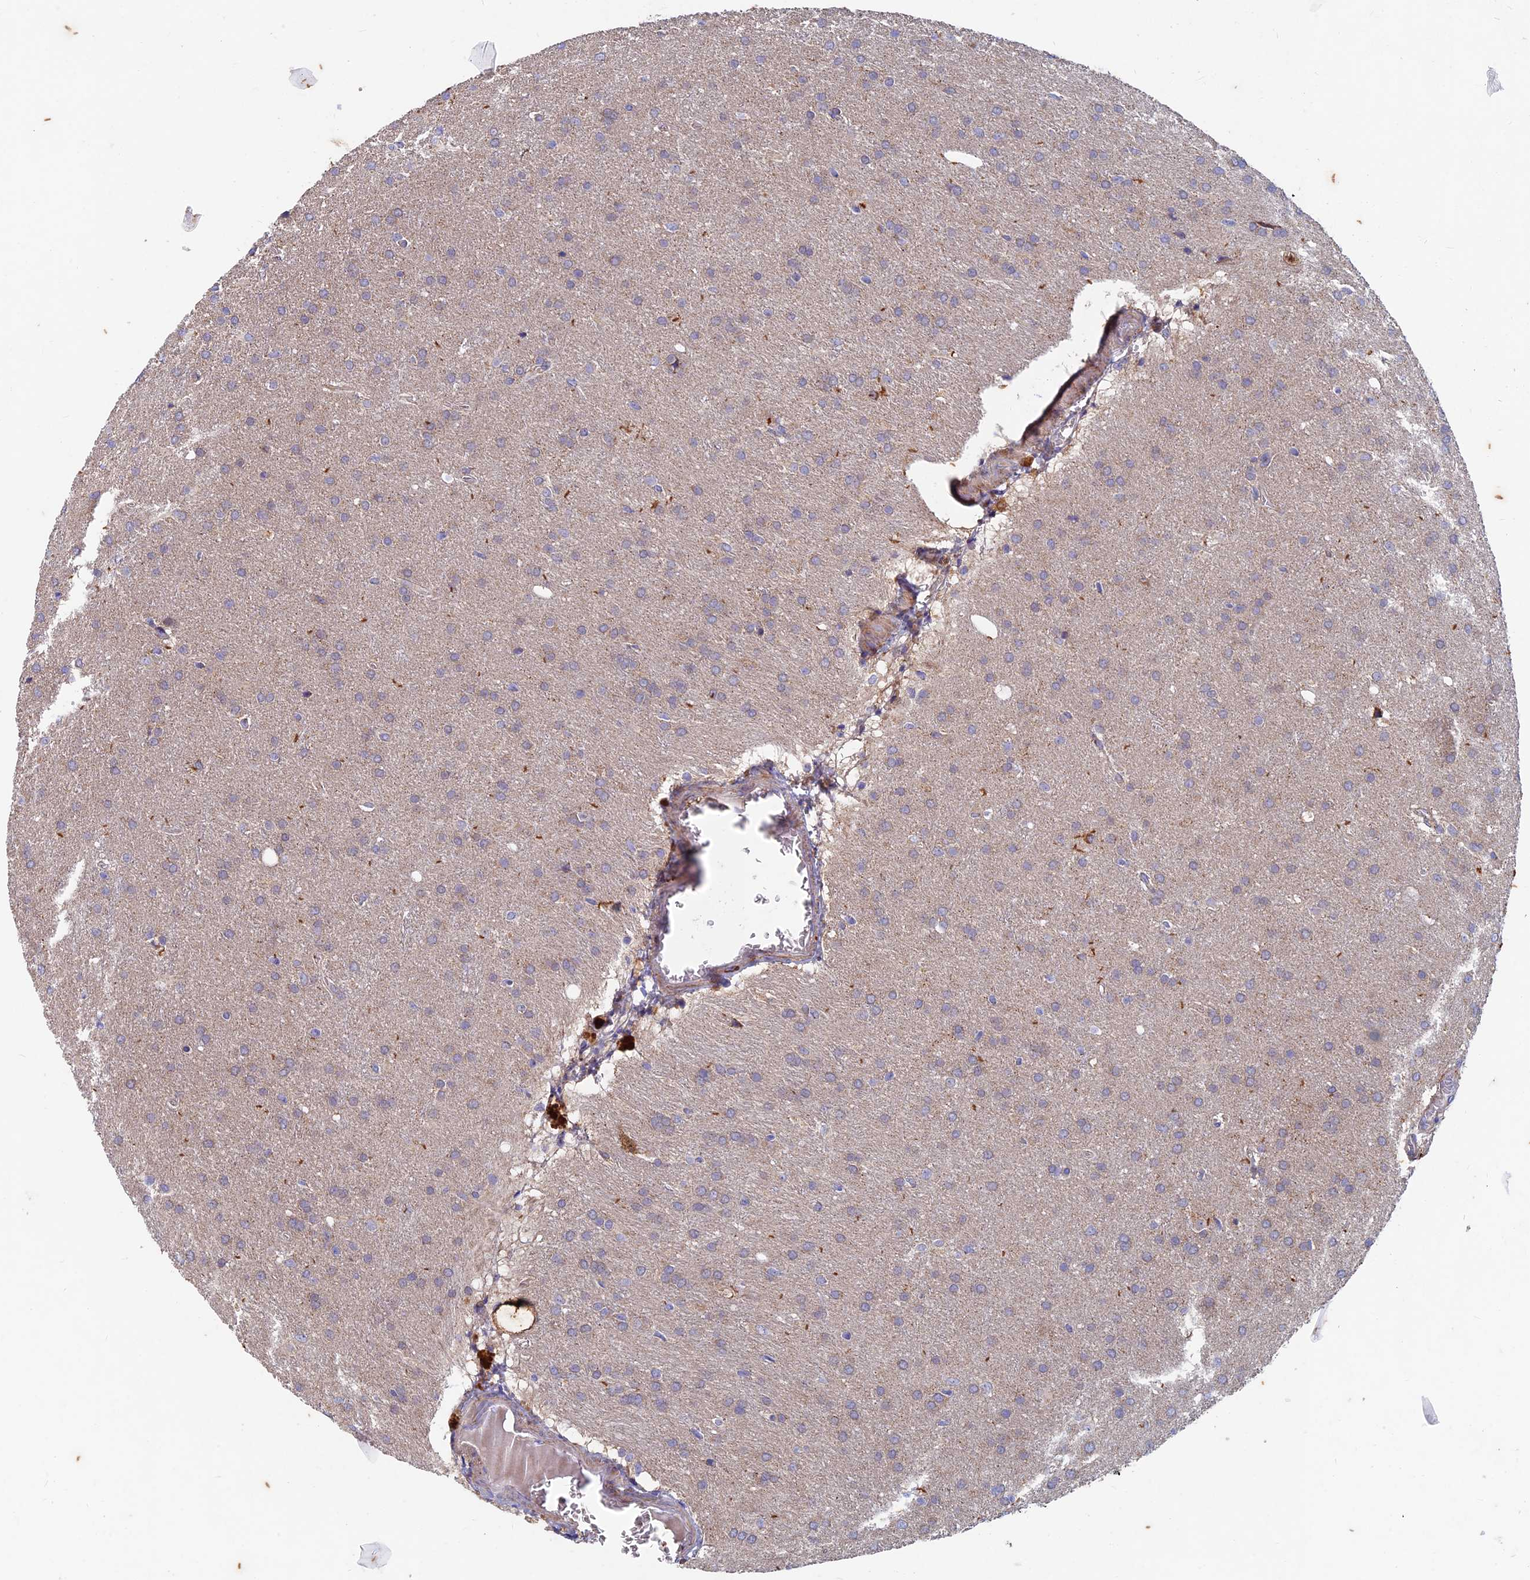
{"staining": {"intensity": "negative", "quantity": "none", "location": "none"}, "tissue": "glioma", "cell_type": "Tumor cells", "image_type": "cancer", "snomed": [{"axis": "morphology", "description": "Glioma, malignant, Low grade"}, {"axis": "topography", "description": "Brain"}], "caption": "There is no significant staining in tumor cells of low-grade glioma (malignant).", "gene": "AP4S1", "patient": {"sex": "female", "age": 32}}